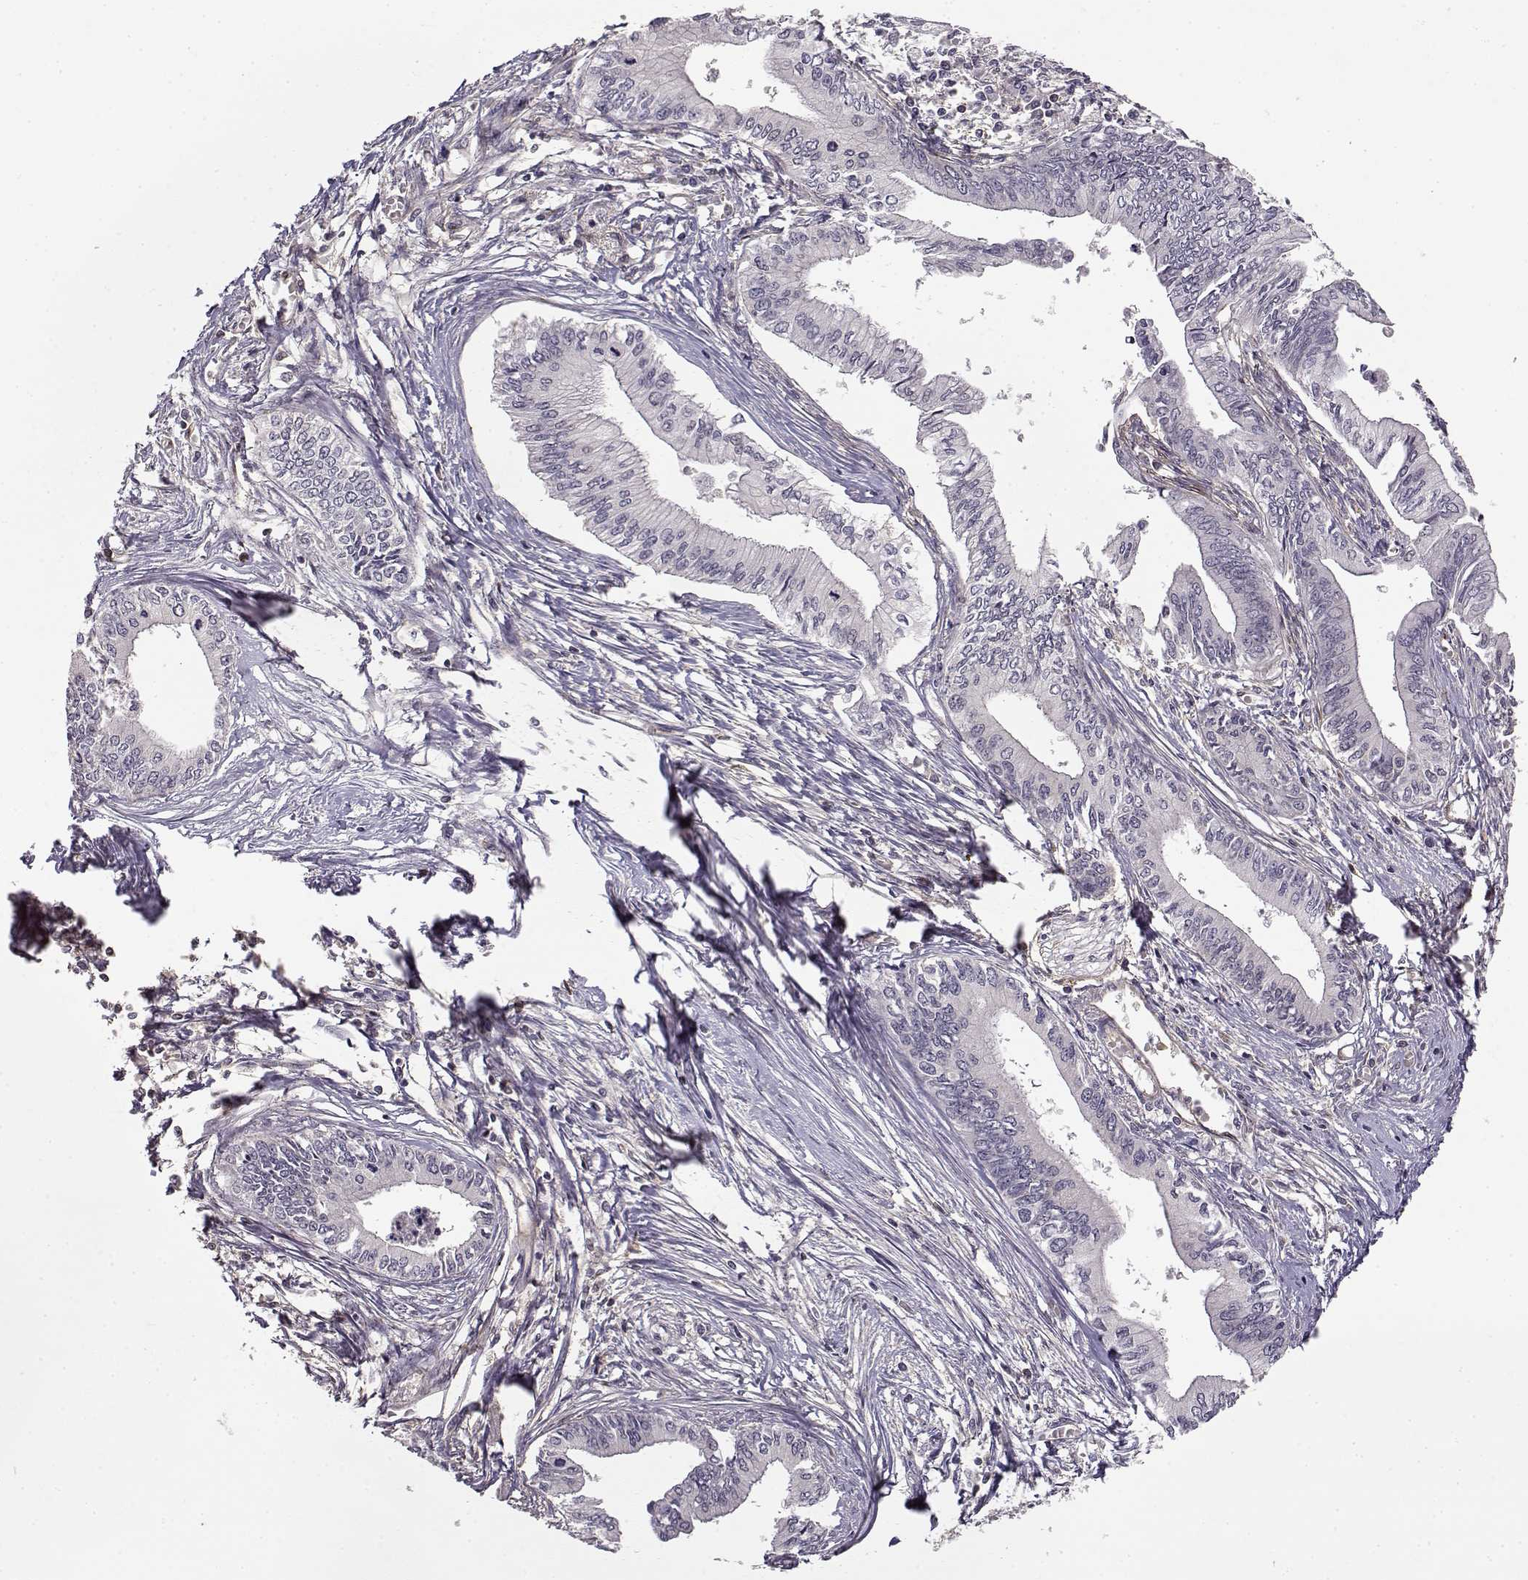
{"staining": {"intensity": "negative", "quantity": "none", "location": "none"}, "tissue": "pancreatic cancer", "cell_type": "Tumor cells", "image_type": "cancer", "snomed": [{"axis": "morphology", "description": "Adenocarcinoma, NOS"}, {"axis": "topography", "description": "Pancreas"}], "caption": "This histopathology image is of adenocarcinoma (pancreatic) stained with IHC to label a protein in brown with the nuclei are counter-stained blue. There is no staining in tumor cells.", "gene": "IFITM1", "patient": {"sex": "female", "age": 61}}